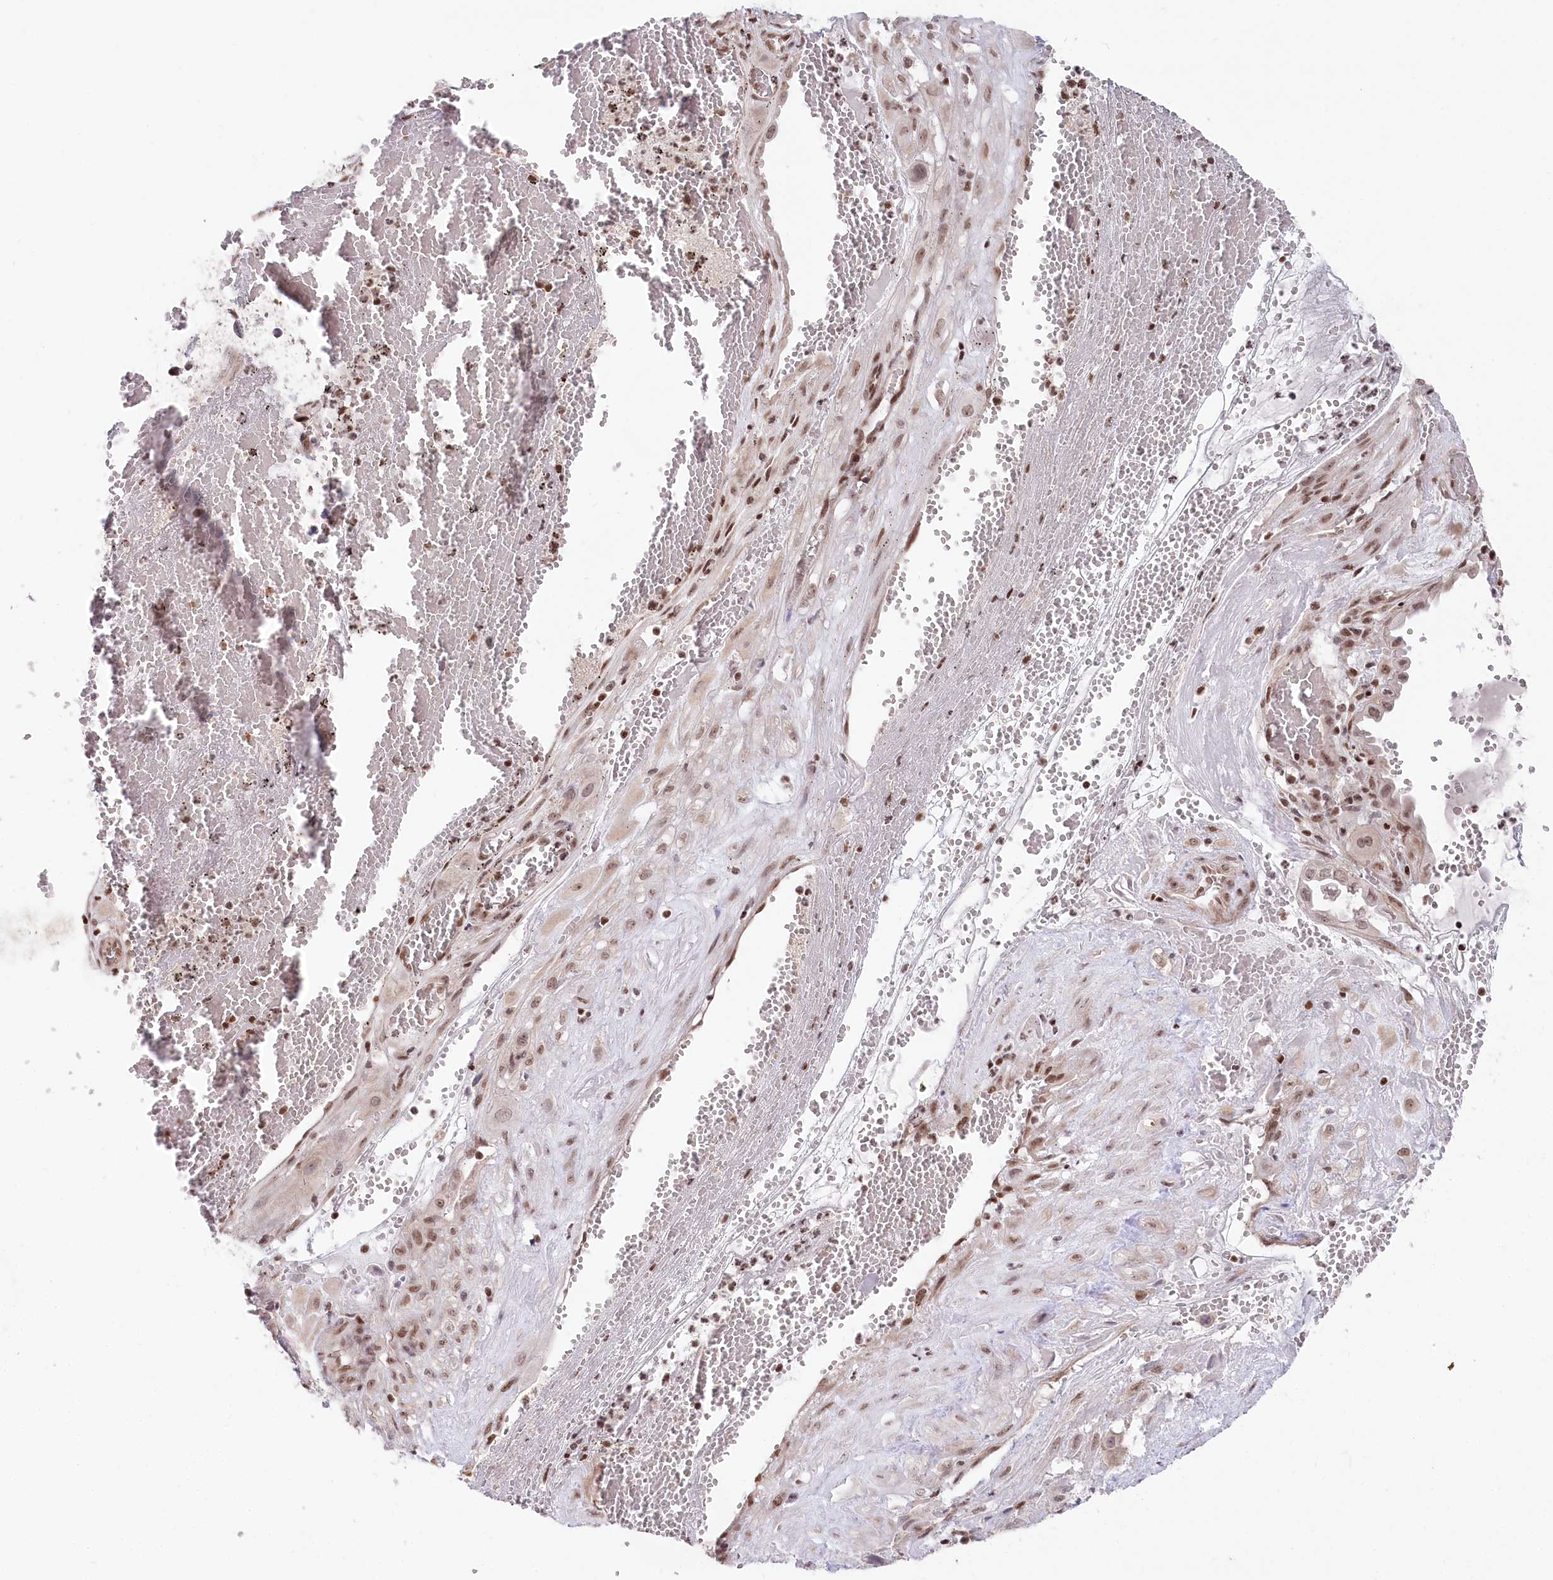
{"staining": {"intensity": "weak", "quantity": "25%-75%", "location": "nuclear"}, "tissue": "cervical cancer", "cell_type": "Tumor cells", "image_type": "cancer", "snomed": [{"axis": "morphology", "description": "Squamous cell carcinoma, NOS"}, {"axis": "topography", "description": "Cervix"}], "caption": "Immunohistochemical staining of human cervical cancer (squamous cell carcinoma) demonstrates weak nuclear protein positivity in about 25%-75% of tumor cells.", "gene": "CGGBP1", "patient": {"sex": "female", "age": 34}}